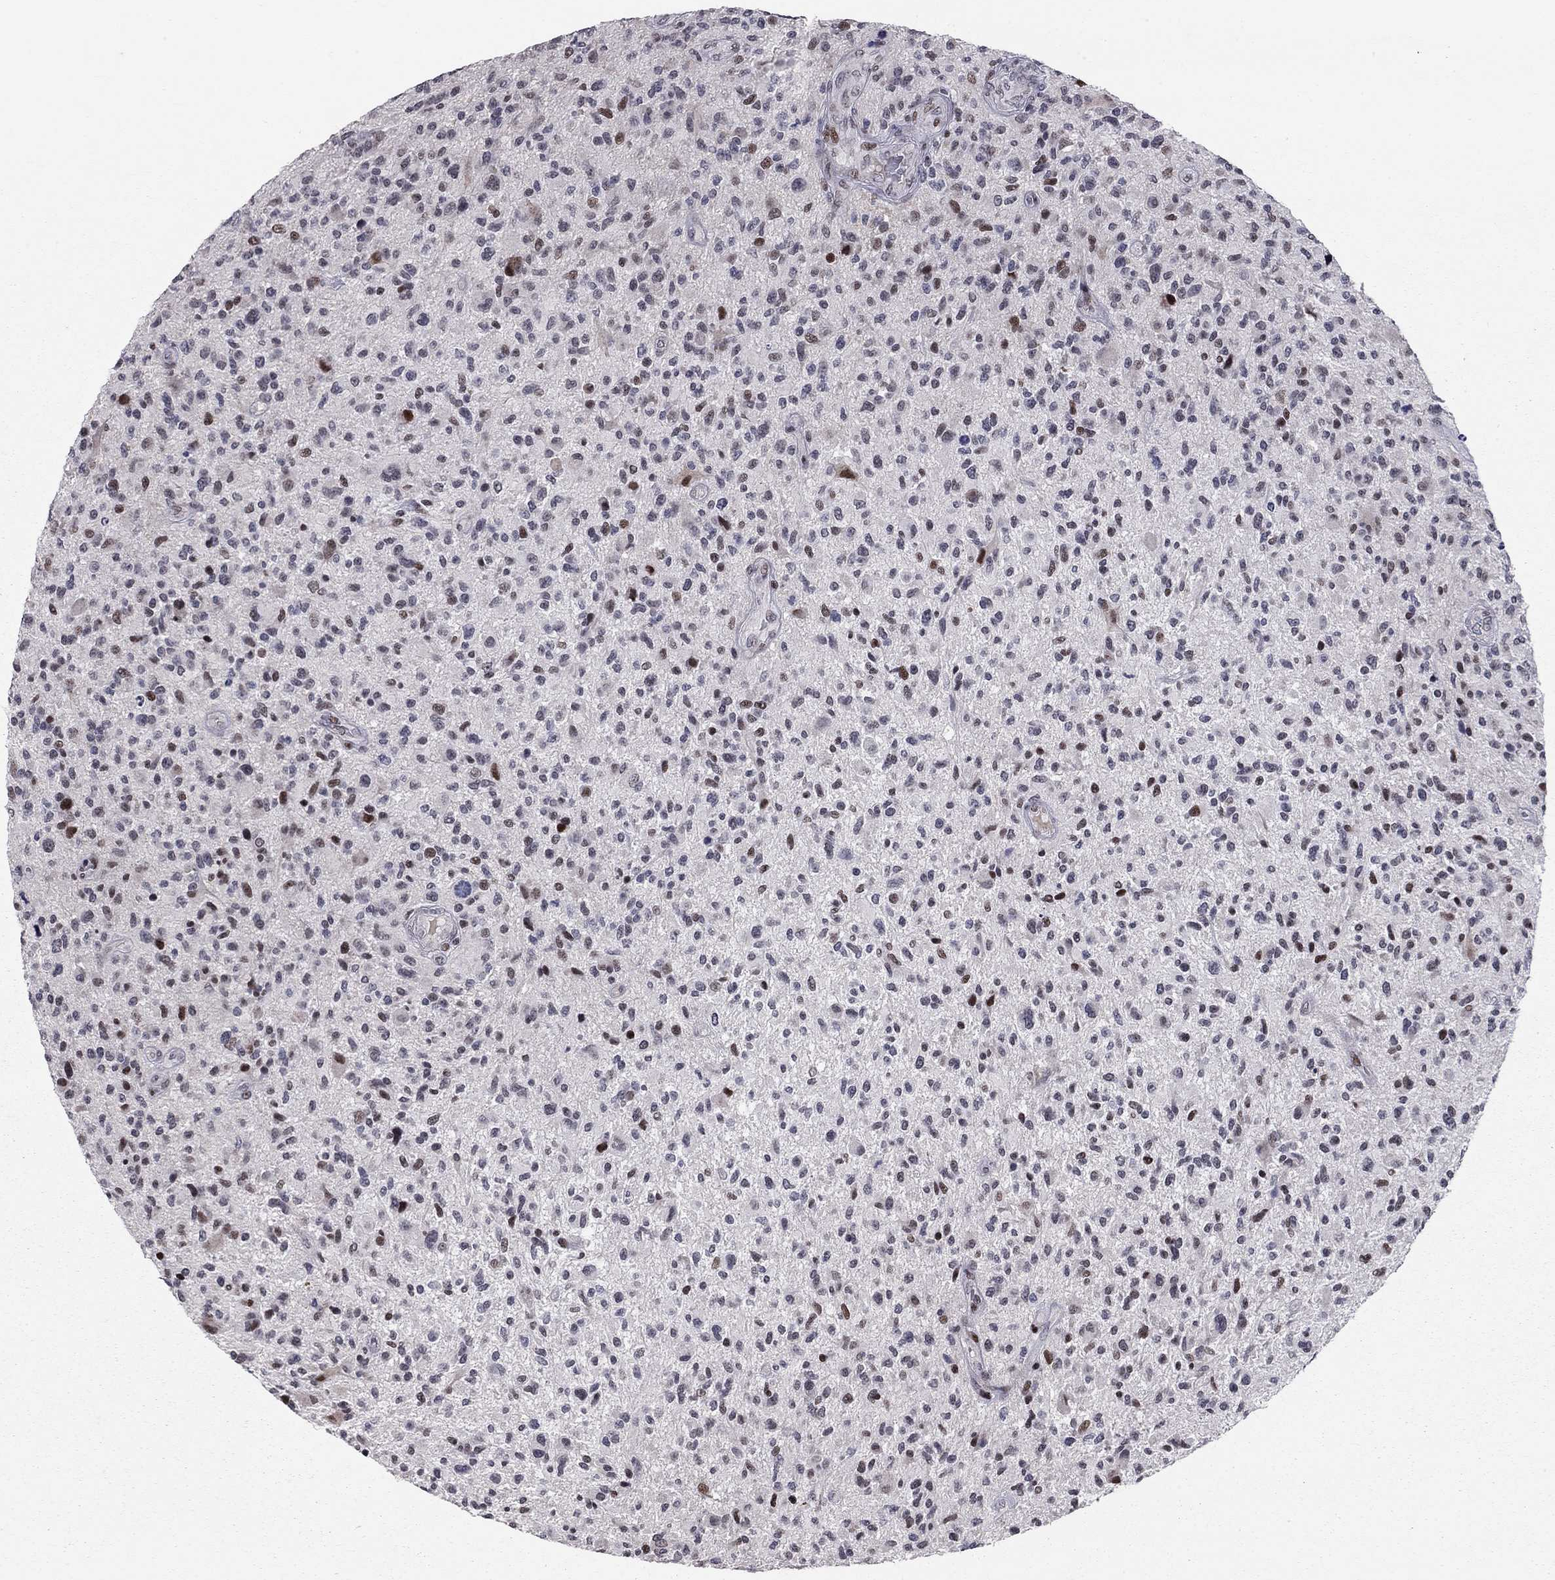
{"staining": {"intensity": "strong", "quantity": "<25%", "location": "nuclear"}, "tissue": "glioma", "cell_type": "Tumor cells", "image_type": "cancer", "snomed": [{"axis": "morphology", "description": "Glioma, malignant, High grade"}, {"axis": "topography", "description": "Brain"}], "caption": "Glioma stained with immunohistochemistry (IHC) exhibits strong nuclear staining in approximately <25% of tumor cells.", "gene": "HDAC3", "patient": {"sex": "male", "age": 47}}